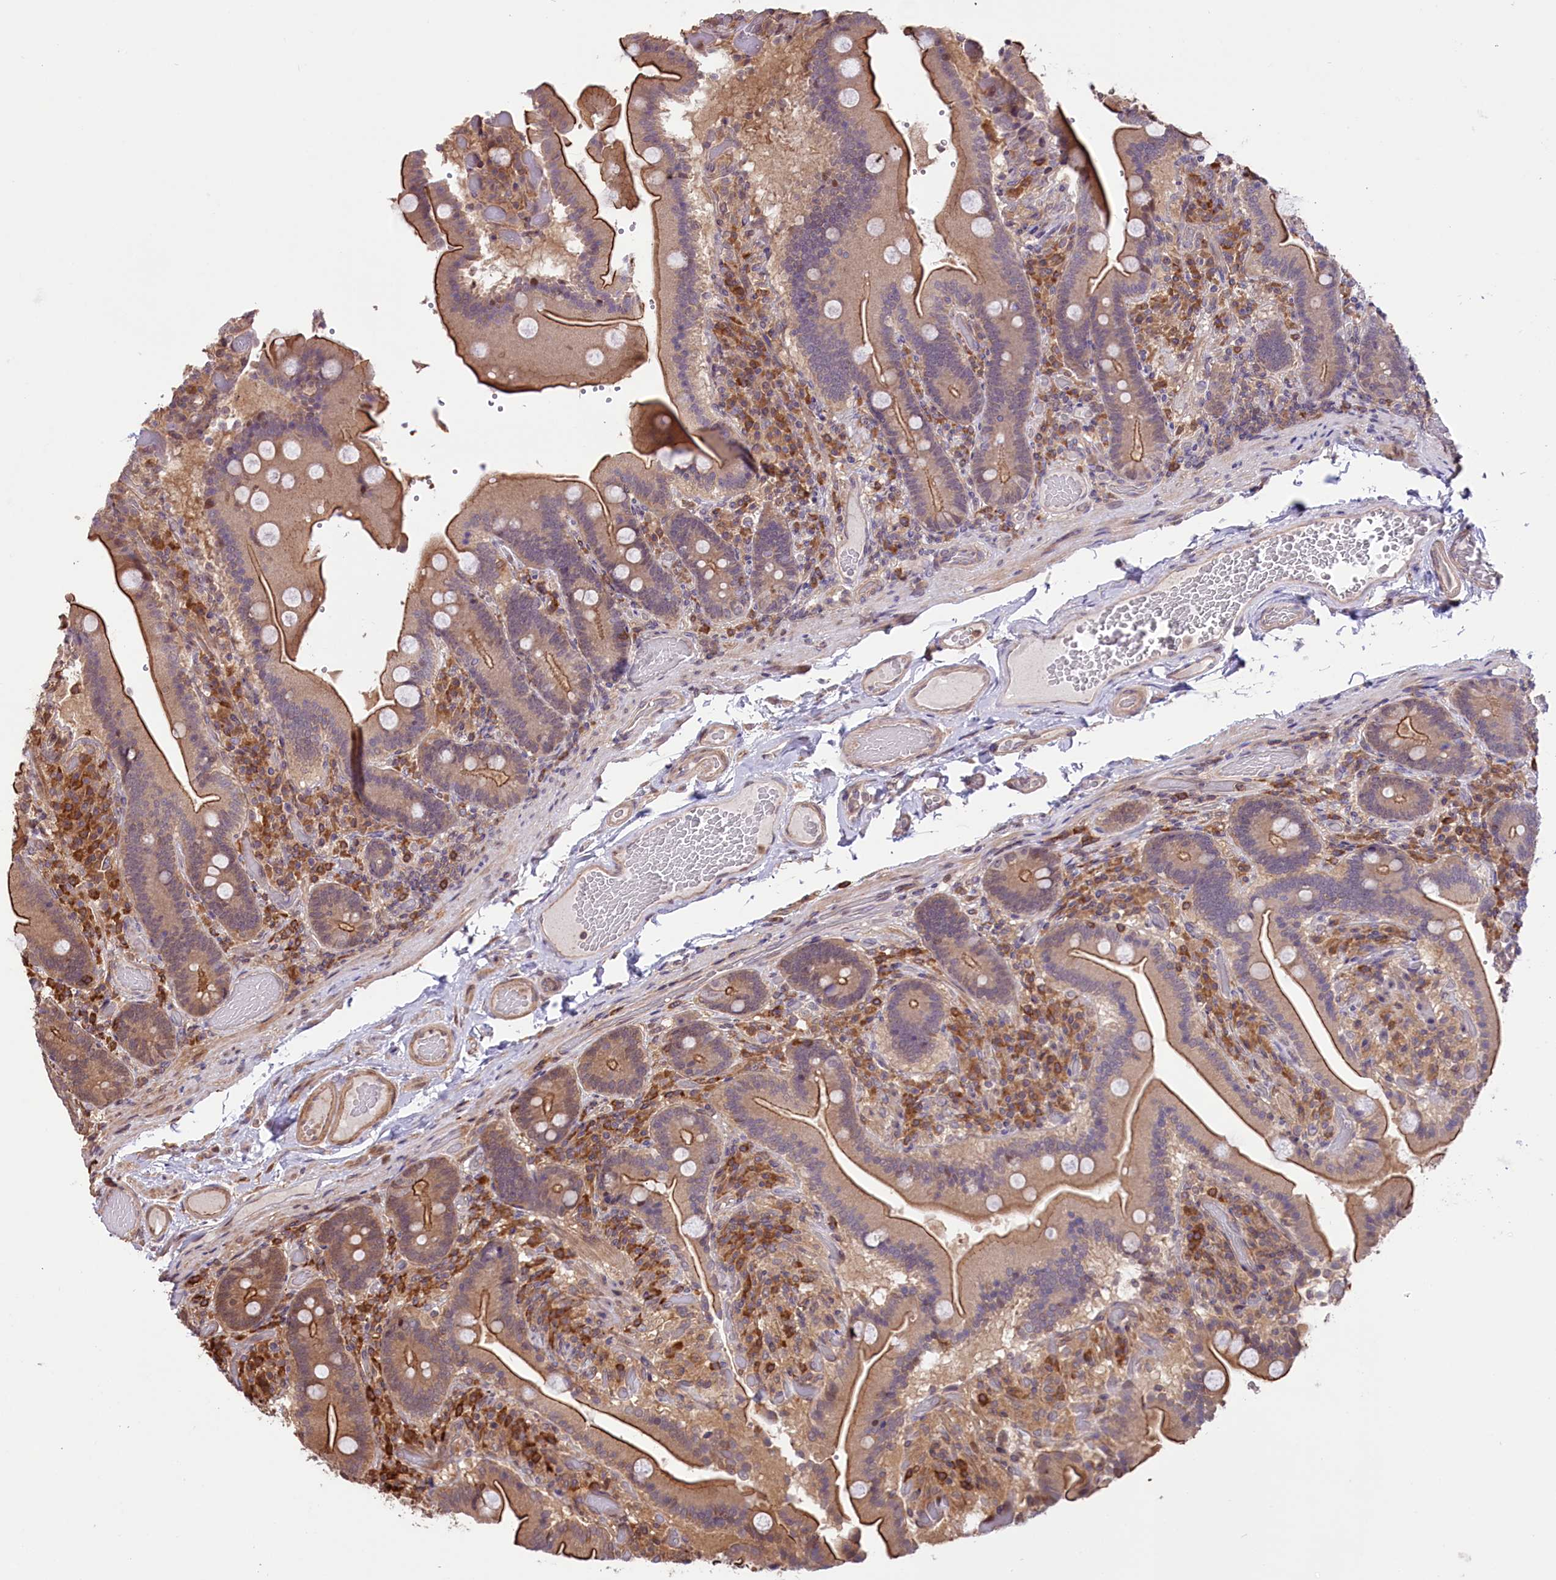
{"staining": {"intensity": "moderate", "quantity": ">75%", "location": "cytoplasmic/membranous"}, "tissue": "duodenum", "cell_type": "Glandular cells", "image_type": "normal", "snomed": [{"axis": "morphology", "description": "Normal tissue, NOS"}, {"axis": "topography", "description": "Duodenum"}], "caption": "Human duodenum stained with a brown dye exhibits moderate cytoplasmic/membranous positive staining in about >75% of glandular cells.", "gene": "RIC8A", "patient": {"sex": "female", "age": 62}}